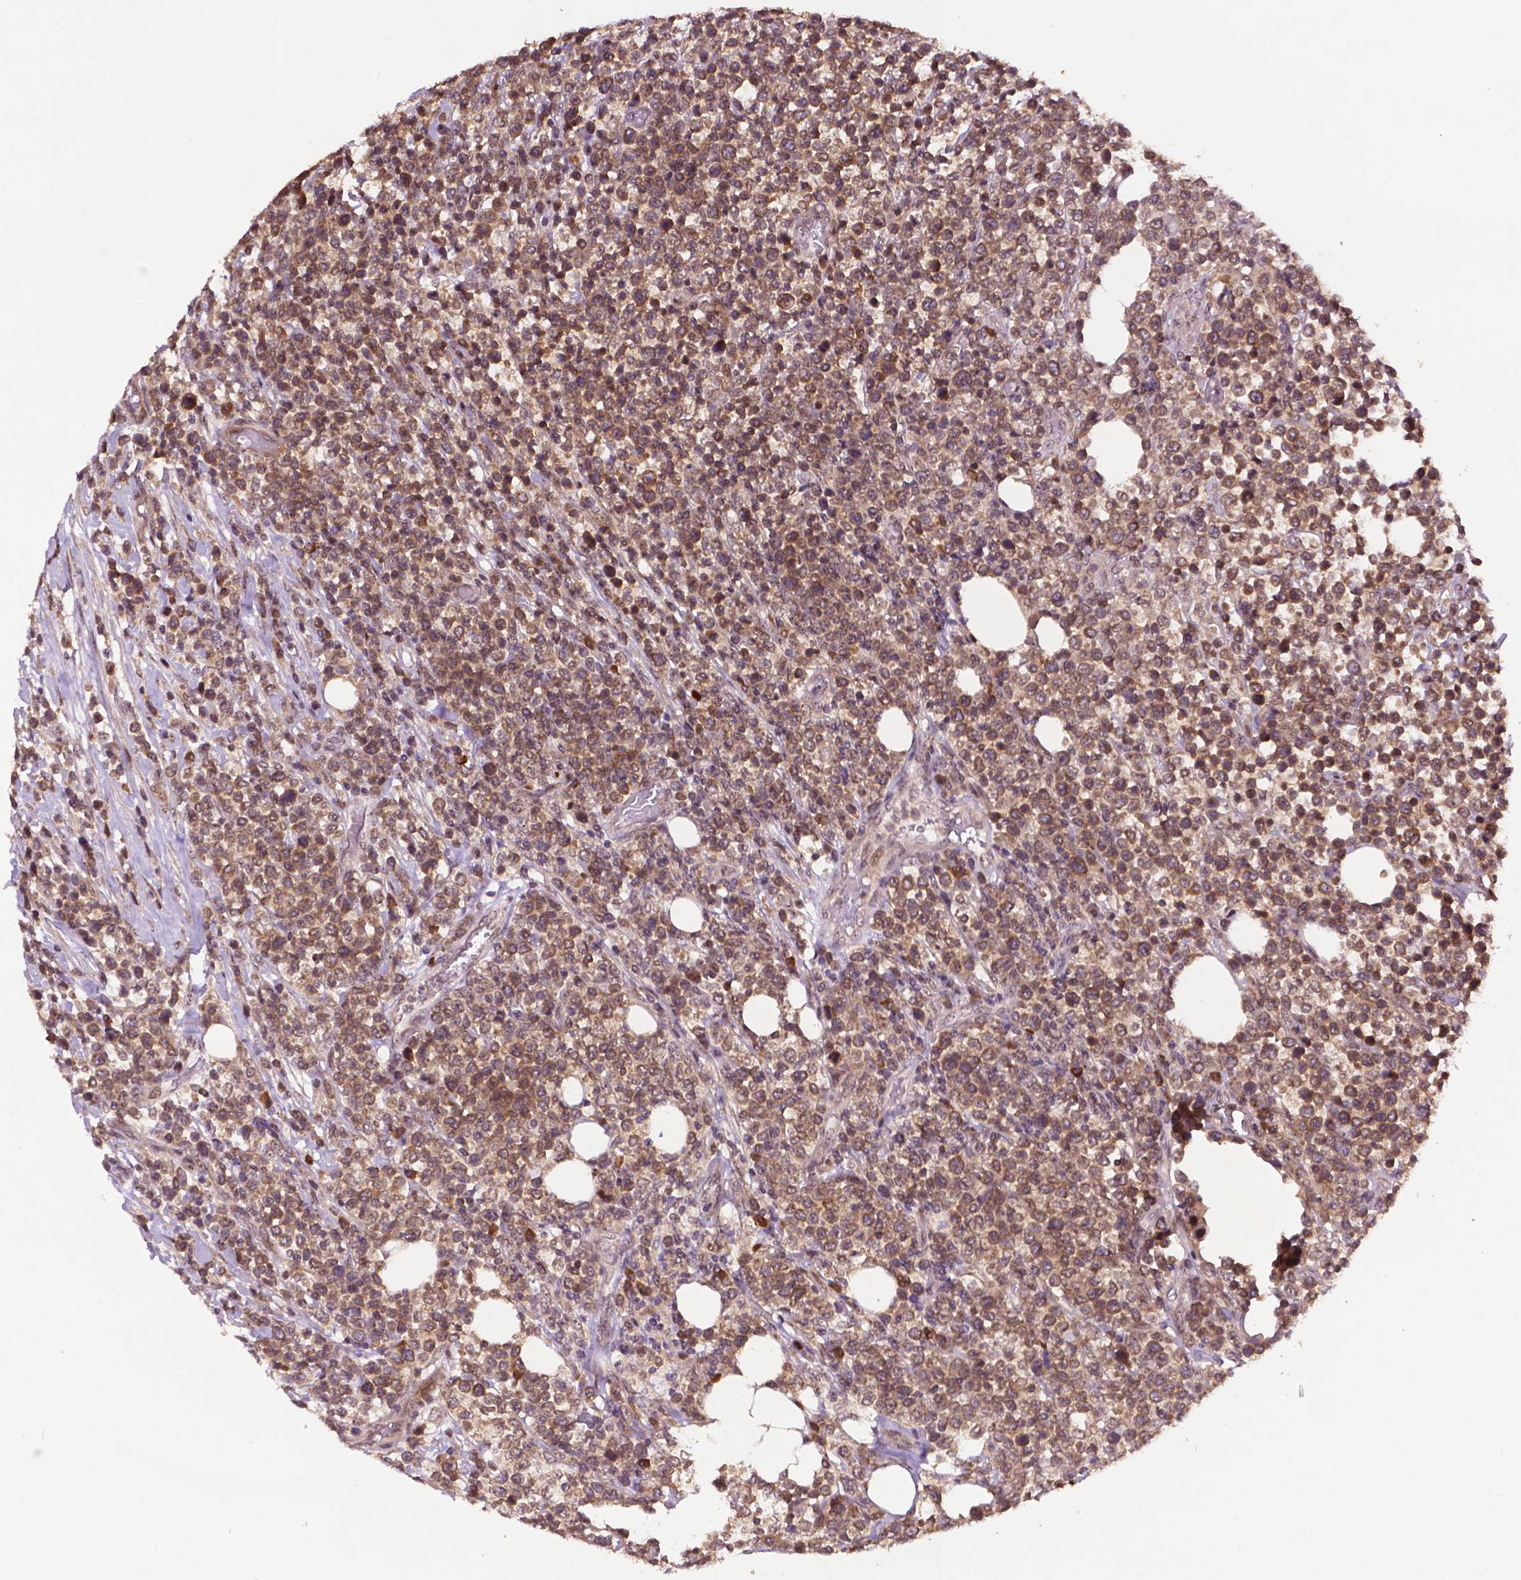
{"staining": {"intensity": "moderate", "quantity": ">75%", "location": "cytoplasmic/membranous,nuclear"}, "tissue": "lymphoma", "cell_type": "Tumor cells", "image_type": "cancer", "snomed": [{"axis": "morphology", "description": "Malignant lymphoma, non-Hodgkin's type, High grade"}, {"axis": "topography", "description": "Soft tissue"}], "caption": "Lymphoma tissue shows moderate cytoplasmic/membranous and nuclear expression in approximately >75% of tumor cells", "gene": "TMX2", "patient": {"sex": "female", "age": 56}}